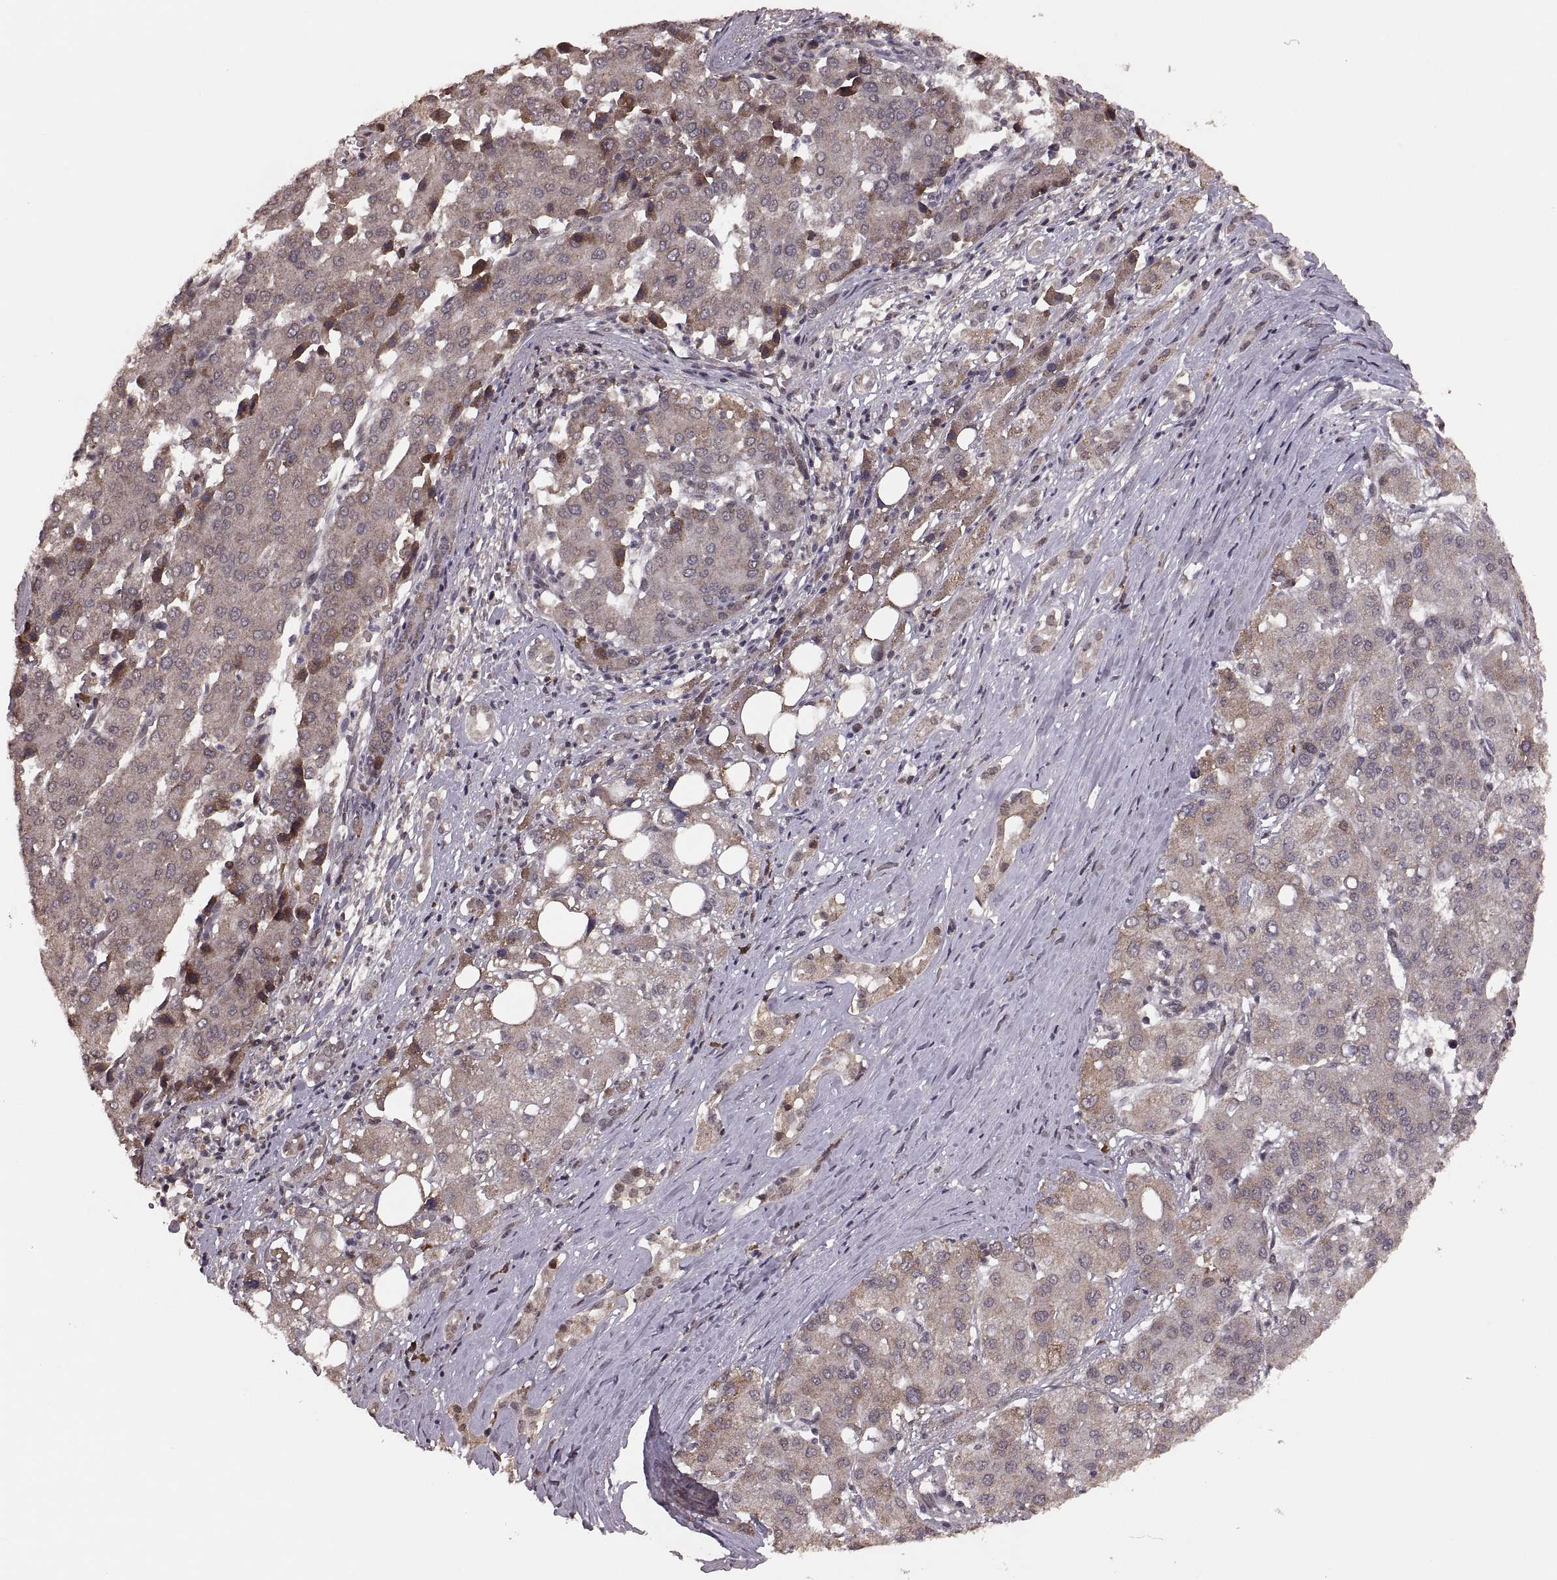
{"staining": {"intensity": "weak", "quantity": "25%-75%", "location": "cytoplasmic/membranous"}, "tissue": "liver cancer", "cell_type": "Tumor cells", "image_type": "cancer", "snomed": [{"axis": "morphology", "description": "Carcinoma, Hepatocellular, NOS"}, {"axis": "topography", "description": "Liver"}], "caption": "Immunohistochemical staining of human liver hepatocellular carcinoma exhibits low levels of weak cytoplasmic/membranous protein expression in approximately 25%-75% of tumor cells. Using DAB (3,3'-diaminobenzidine) (brown) and hematoxylin (blue) stains, captured at high magnification using brightfield microscopy.", "gene": "RFT1", "patient": {"sex": "male", "age": 65}}